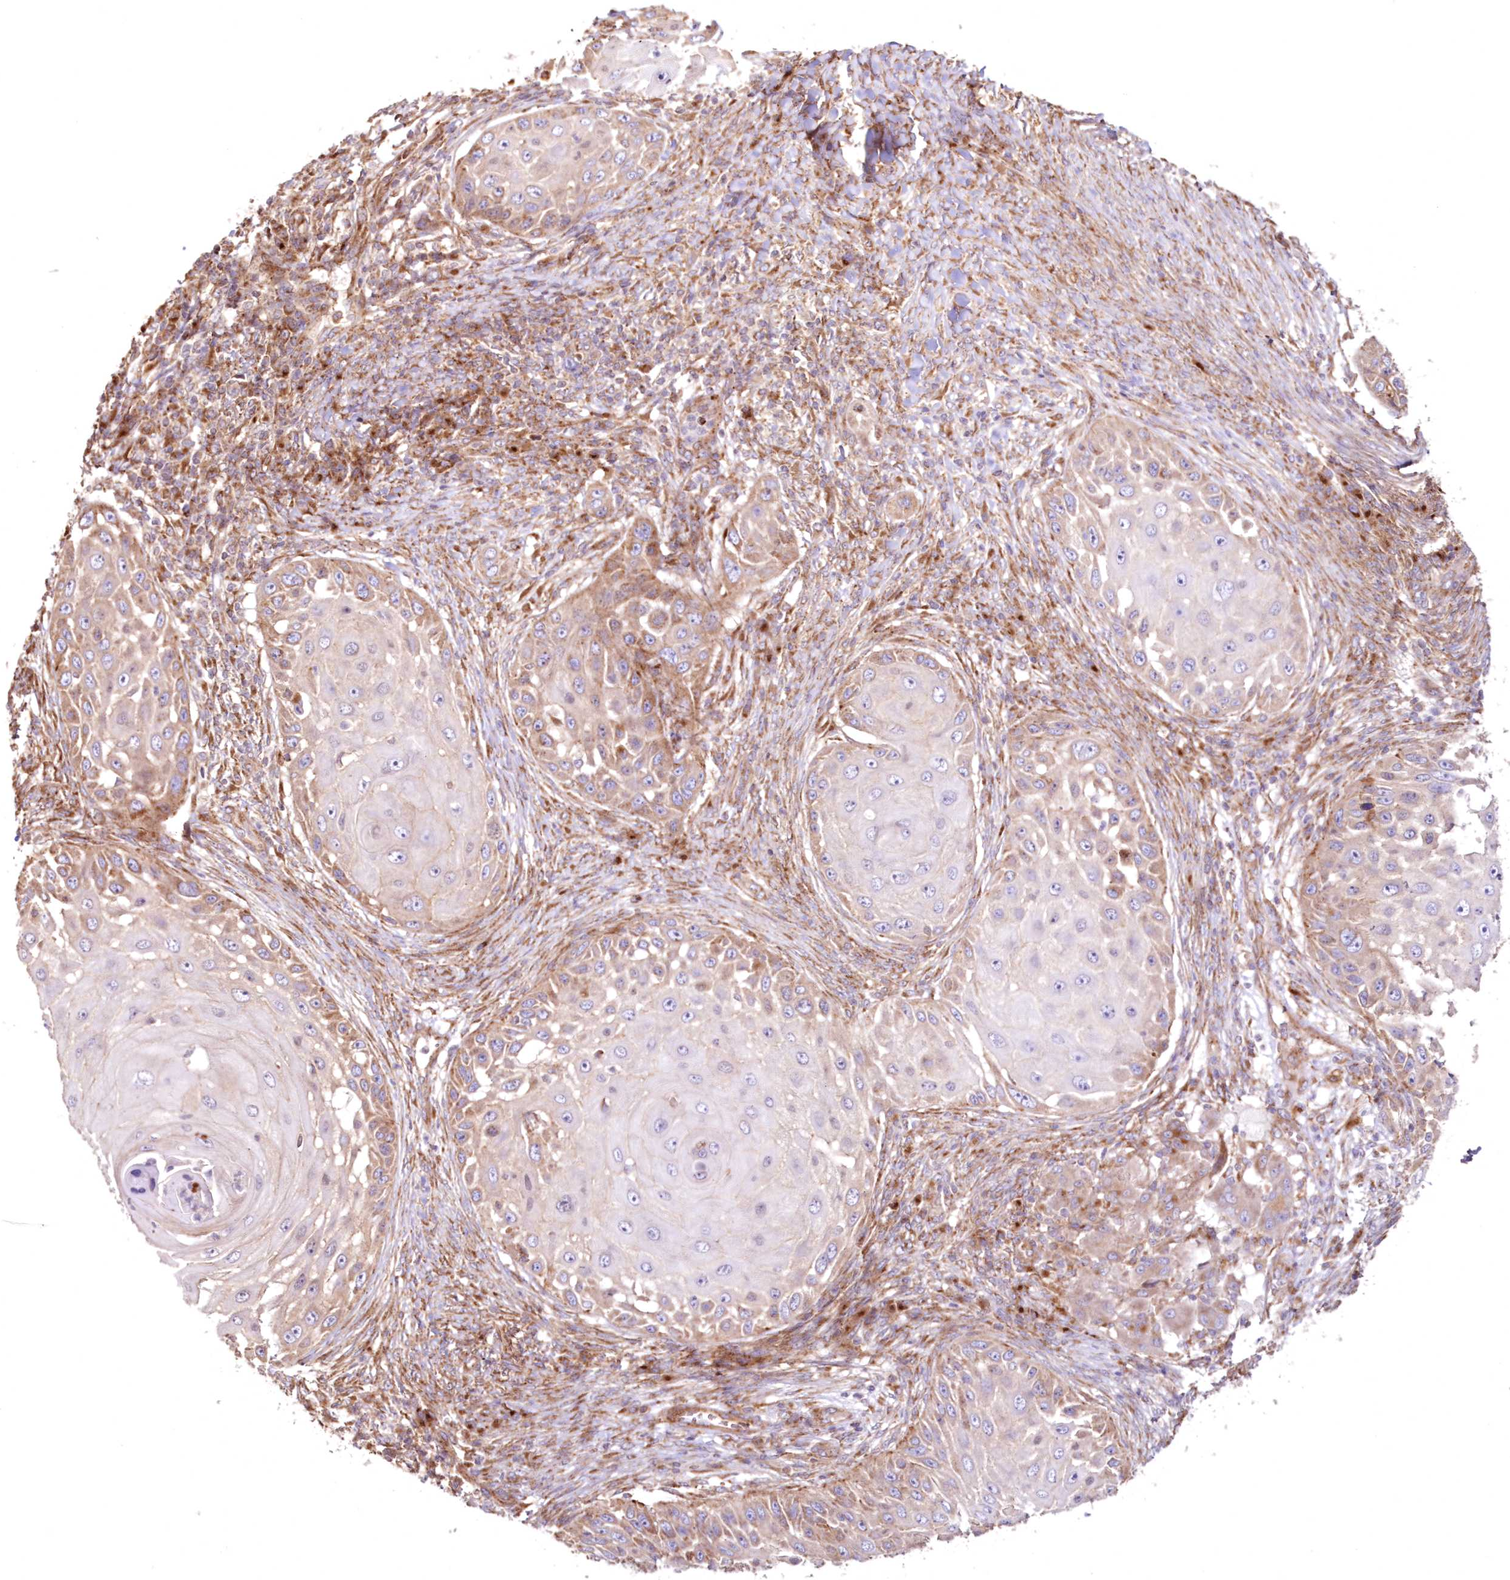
{"staining": {"intensity": "moderate", "quantity": "25%-75%", "location": "cytoplasmic/membranous"}, "tissue": "skin cancer", "cell_type": "Tumor cells", "image_type": "cancer", "snomed": [{"axis": "morphology", "description": "Squamous cell carcinoma, NOS"}, {"axis": "topography", "description": "Skin"}], "caption": "High-magnification brightfield microscopy of skin squamous cell carcinoma stained with DAB (brown) and counterstained with hematoxylin (blue). tumor cells exhibit moderate cytoplasmic/membranous positivity is identified in approximately25%-75% of cells.", "gene": "DDO", "patient": {"sex": "female", "age": 44}}